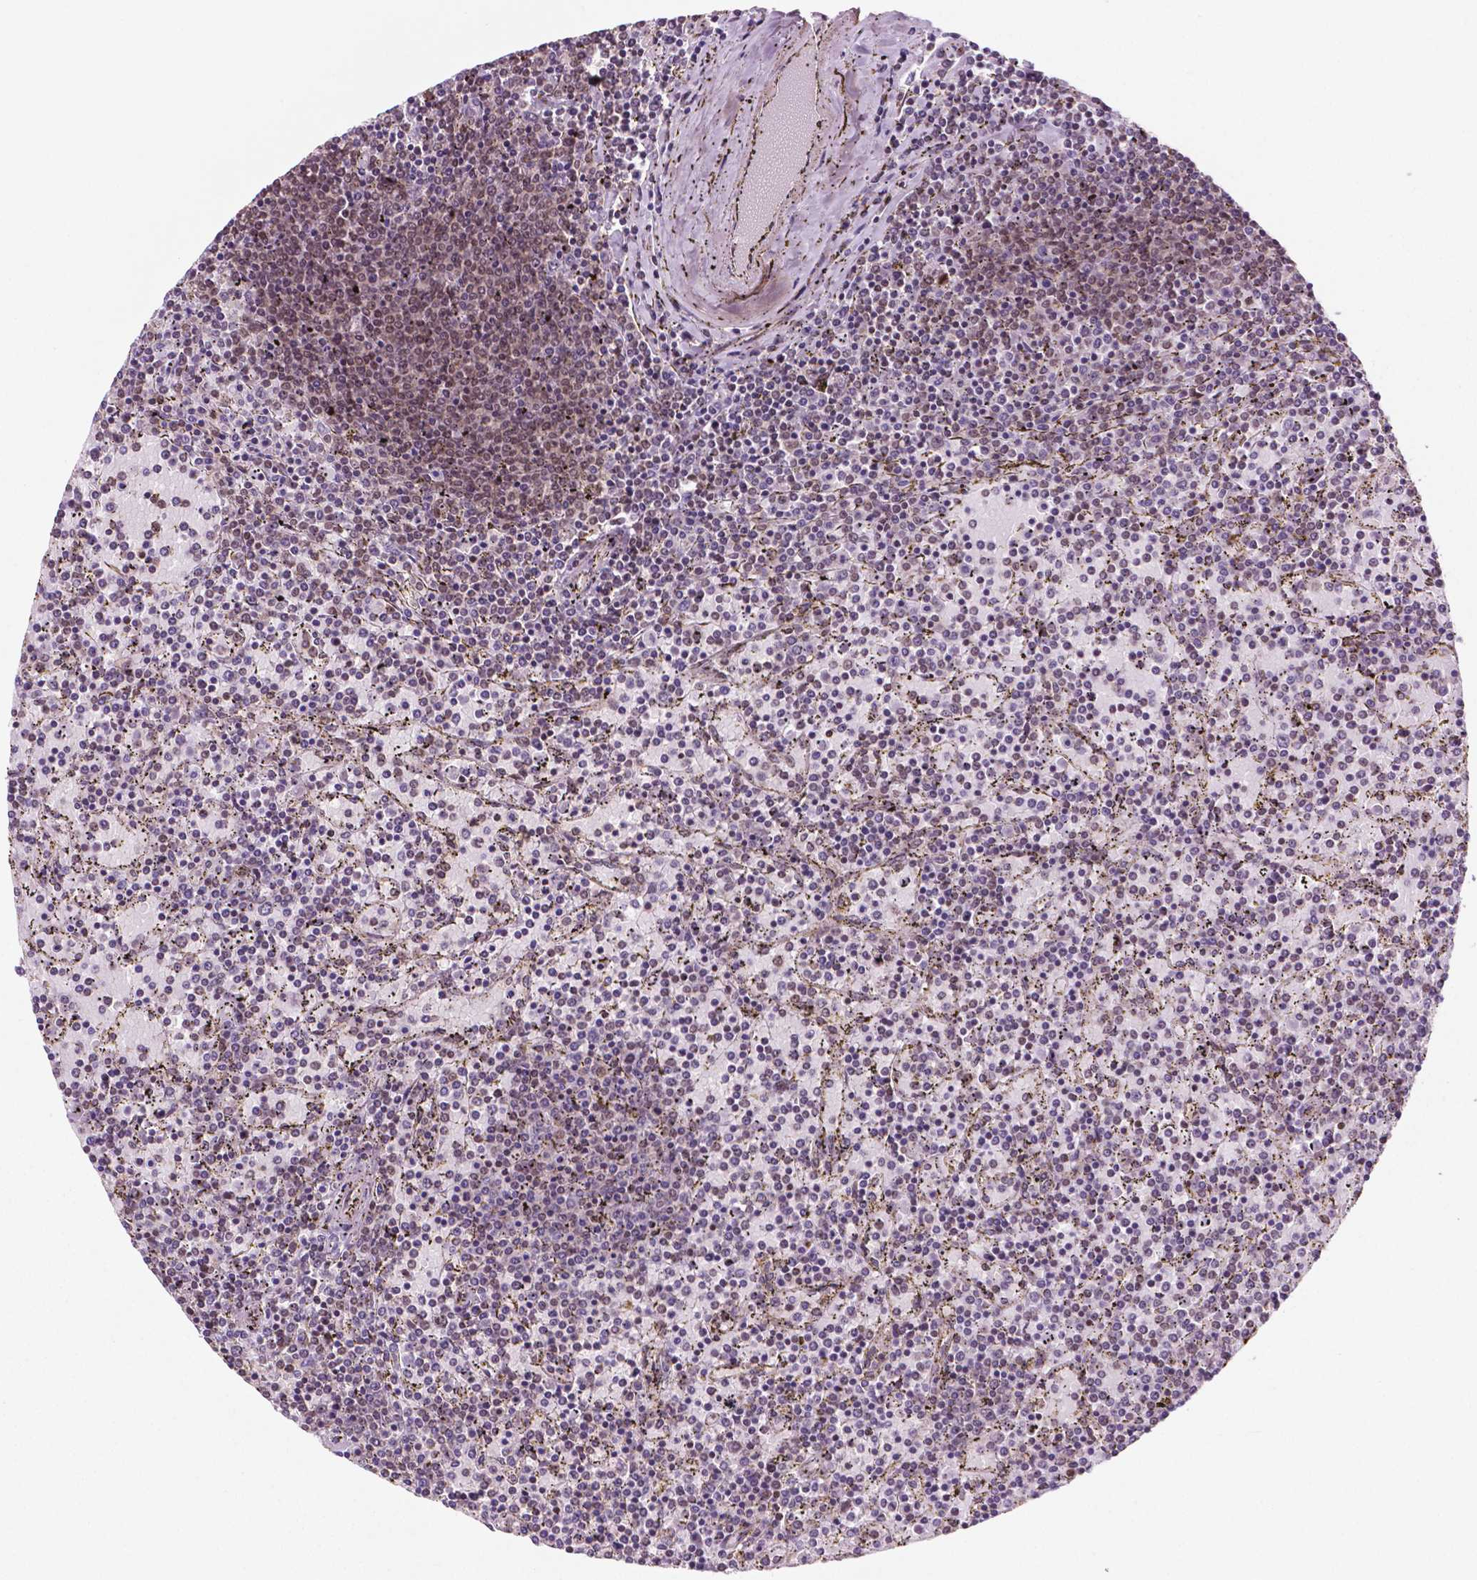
{"staining": {"intensity": "moderate", "quantity": "<25%", "location": "nuclear"}, "tissue": "lymphoma", "cell_type": "Tumor cells", "image_type": "cancer", "snomed": [{"axis": "morphology", "description": "Malignant lymphoma, non-Hodgkin's type, Low grade"}, {"axis": "topography", "description": "Spleen"}], "caption": "Malignant lymphoma, non-Hodgkin's type (low-grade) stained with a protein marker displays moderate staining in tumor cells.", "gene": "PER2", "patient": {"sex": "female", "age": 77}}